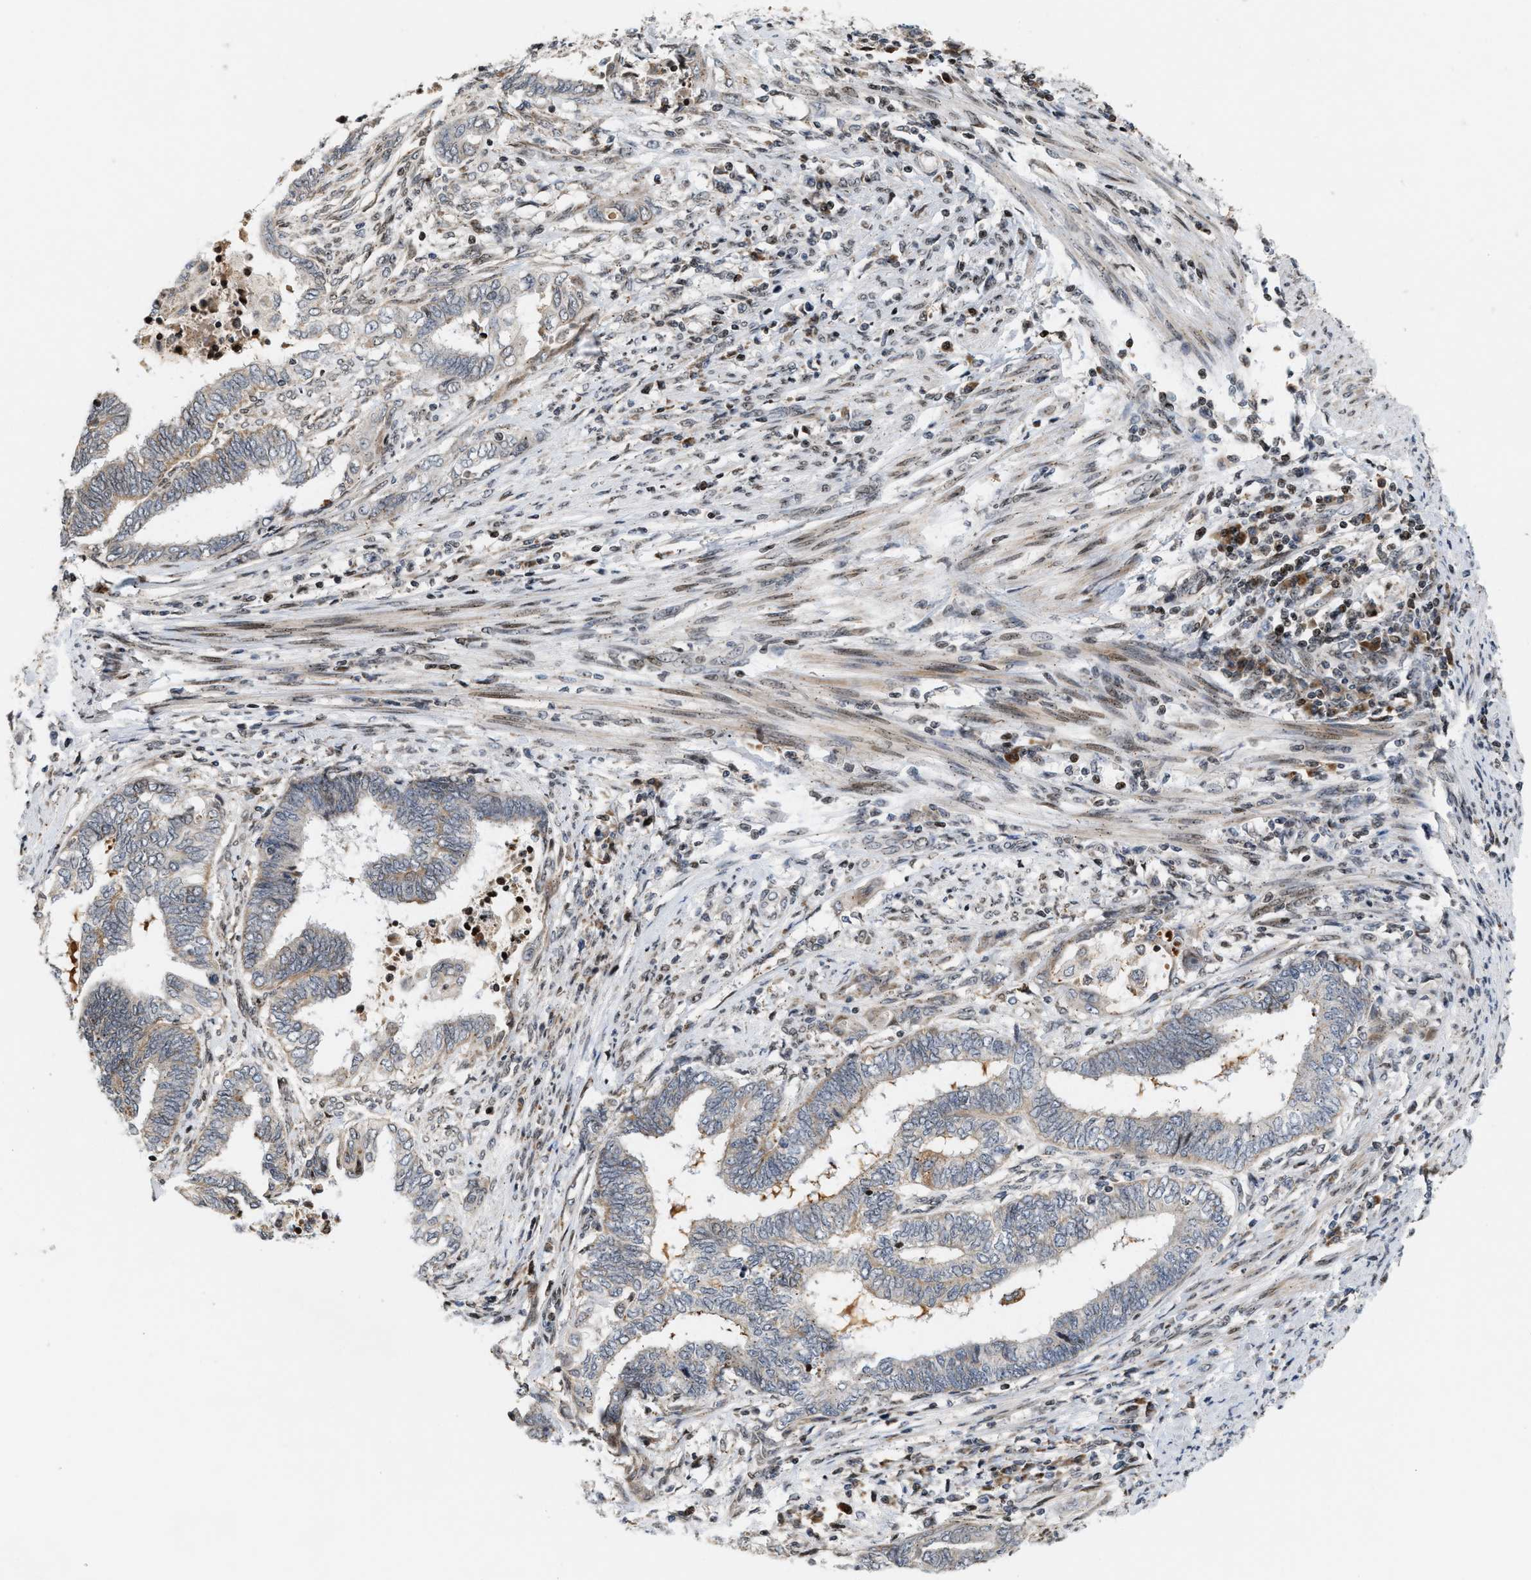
{"staining": {"intensity": "weak", "quantity": "25%-75%", "location": "cytoplasmic/membranous"}, "tissue": "endometrial cancer", "cell_type": "Tumor cells", "image_type": "cancer", "snomed": [{"axis": "morphology", "description": "Adenocarcinoma, NOS"}, {"axis": "topography", "description": "Uterus"}, {"axis": "topography", "description": "Endometrium"}], "caption": "Tumor cells show low levels of weak cytoplasmic/membranous expression in about 25%-75% of cells in human endometrial adenocarcinoma. The protein is shown in brown color, while the nuclei are stained blue.", "gene": "PDZD2", "patient": {"sex": "female", "age": 70}}